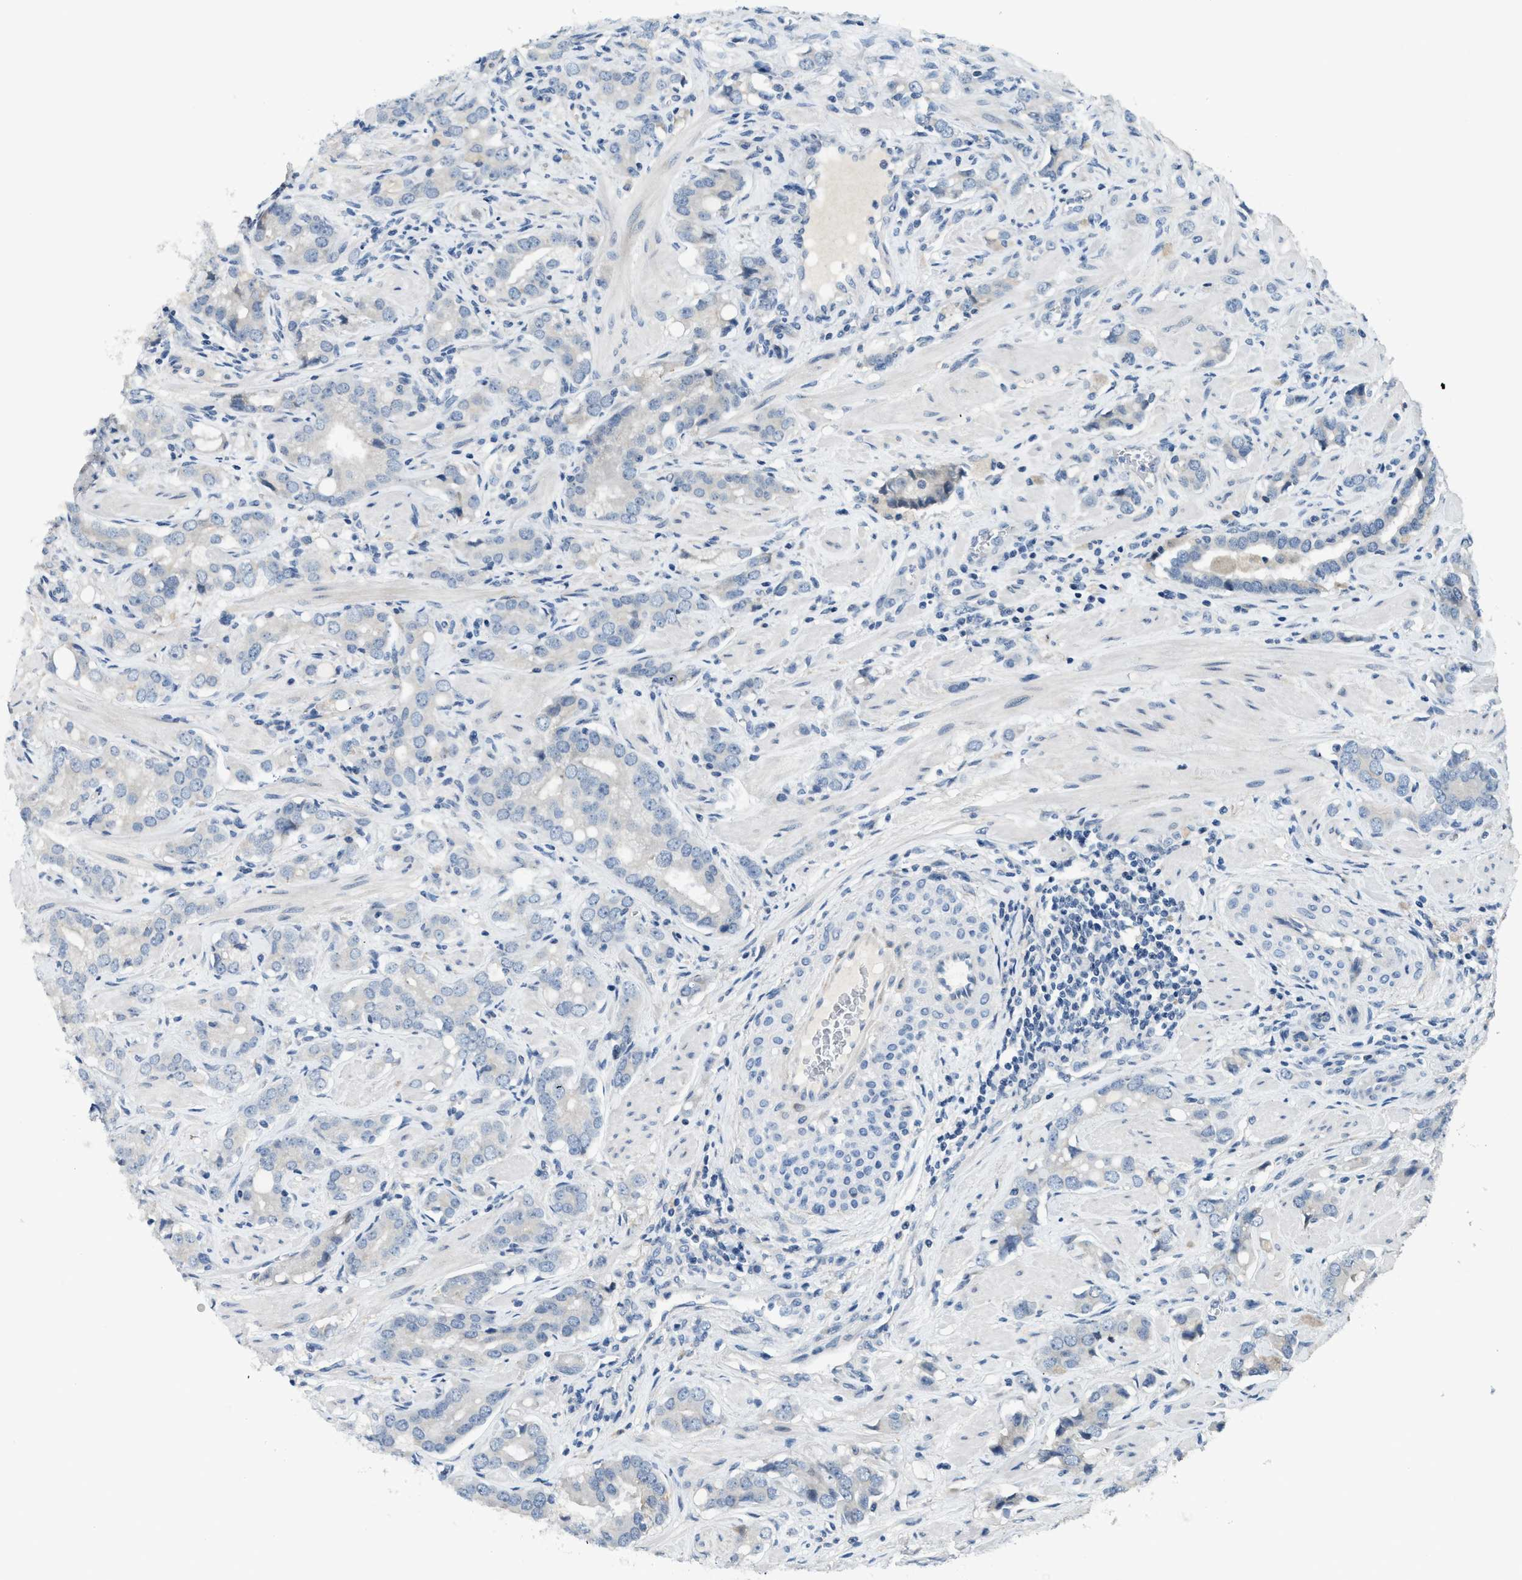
{"staining": {"intensity": "negative", "quantity": "none", "location": "none"}, "tissue": "prostate cancer", "cell_type": "Tumor cells", "image_type": "cancer", "snomed": [{"axis": "morphology", "description": "Adenocarcinoma, High grade"}, {"axis": "topography", "description": "Prostate"}], "caption": "Histopathology image shows no protein expression in tumor cells of prostate cancer tissue.", "gene": "TMEM154", "patient": {"sex": "male", "age": 52}}